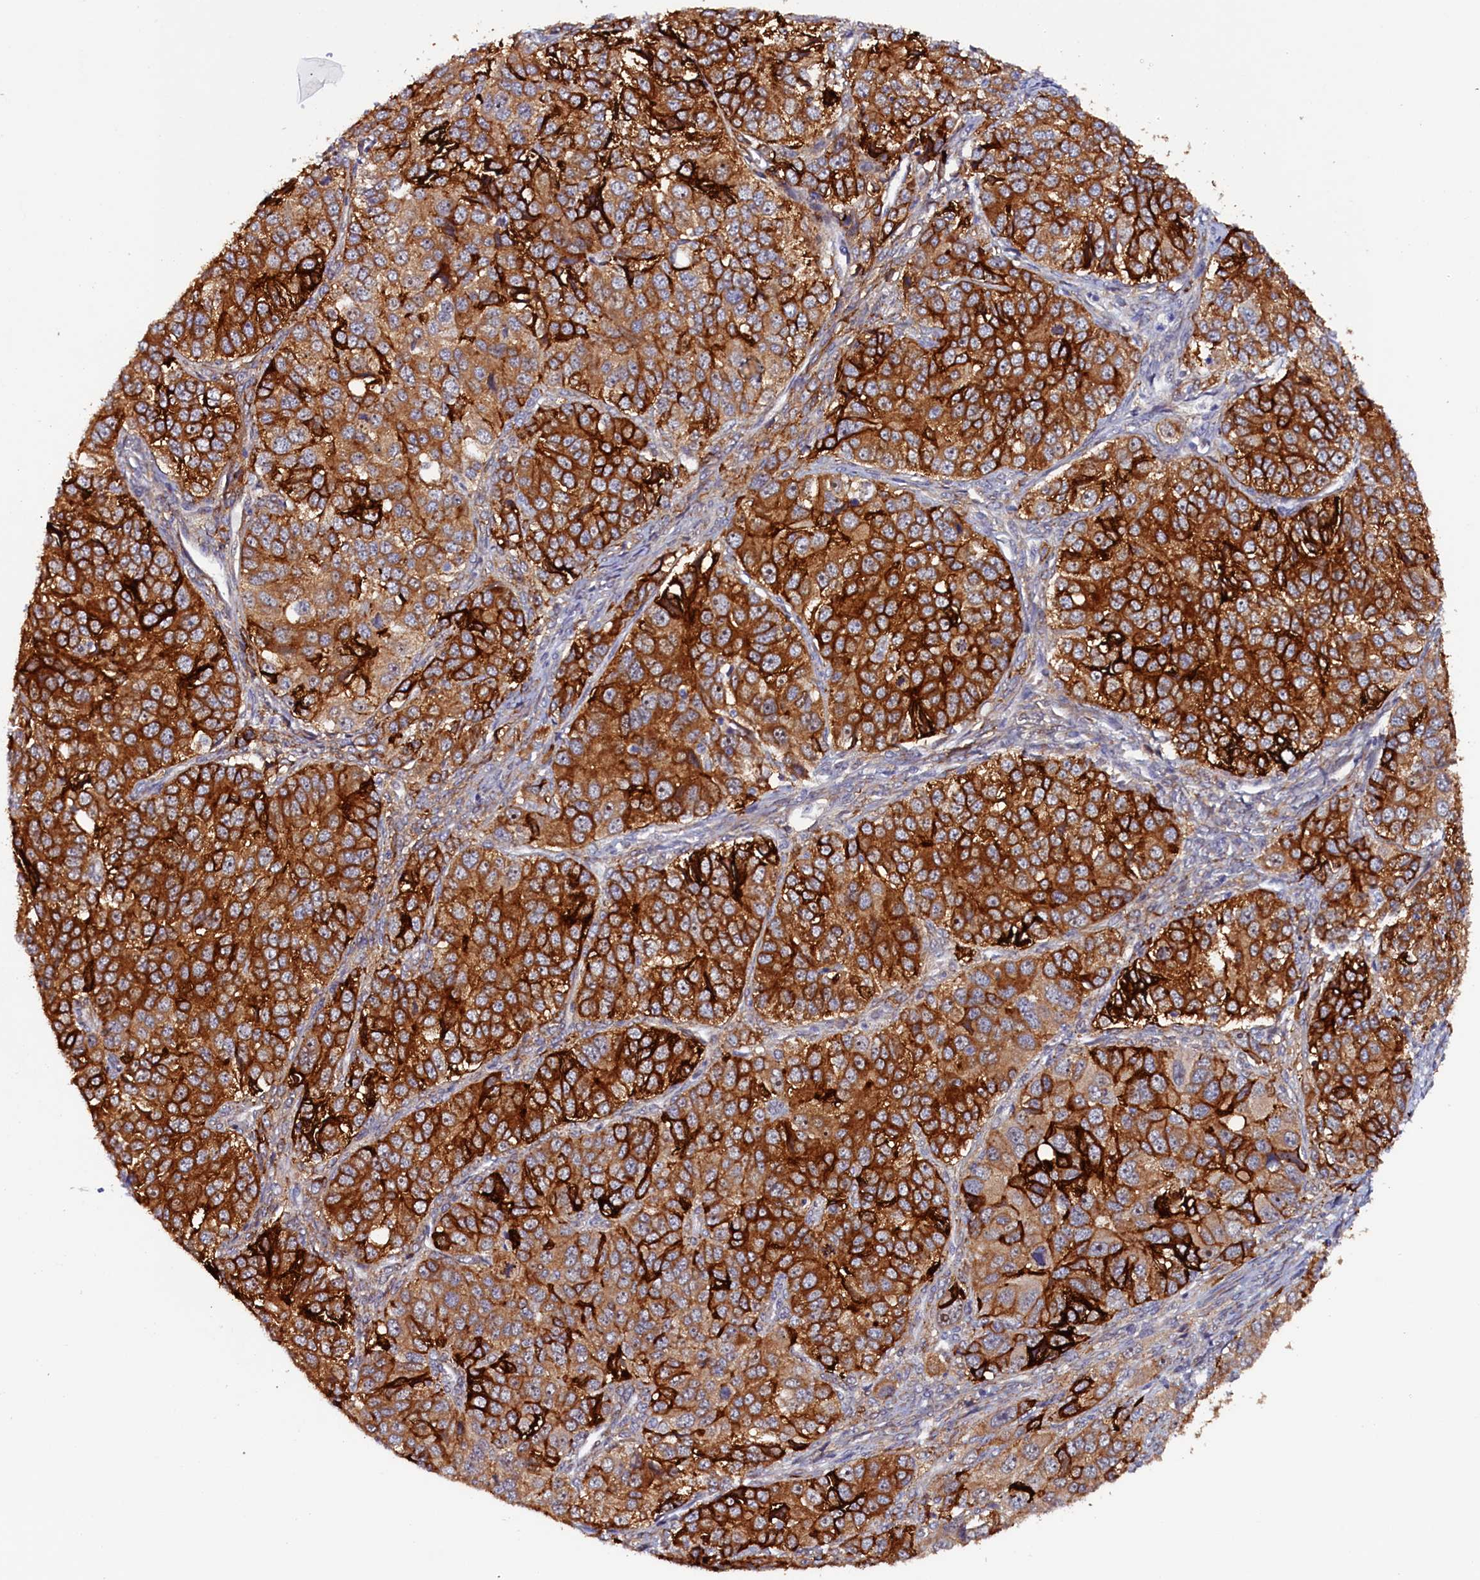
{"staining": {"intensity": "strong", "quantity": ">75%", "location": "cytoplasmic/membranous"}, "tissue": "ovarian cancer", "cell_type": "Tumor cells", "image_type": "cancer", "snomed": [{"axis": "morphology", "description": "Carcinoma, endometroid"}, {"axis": "topography", "description": "Ovary"}], "caption": "Protein staining by immunohistochemistry shows strong cytoplasmic/membranous staining in about >75% of tumor cells in ovarian endometroid carcinoma.", "gene": "PACSIN3", "patient": {"sex": "female", "age": 51}}